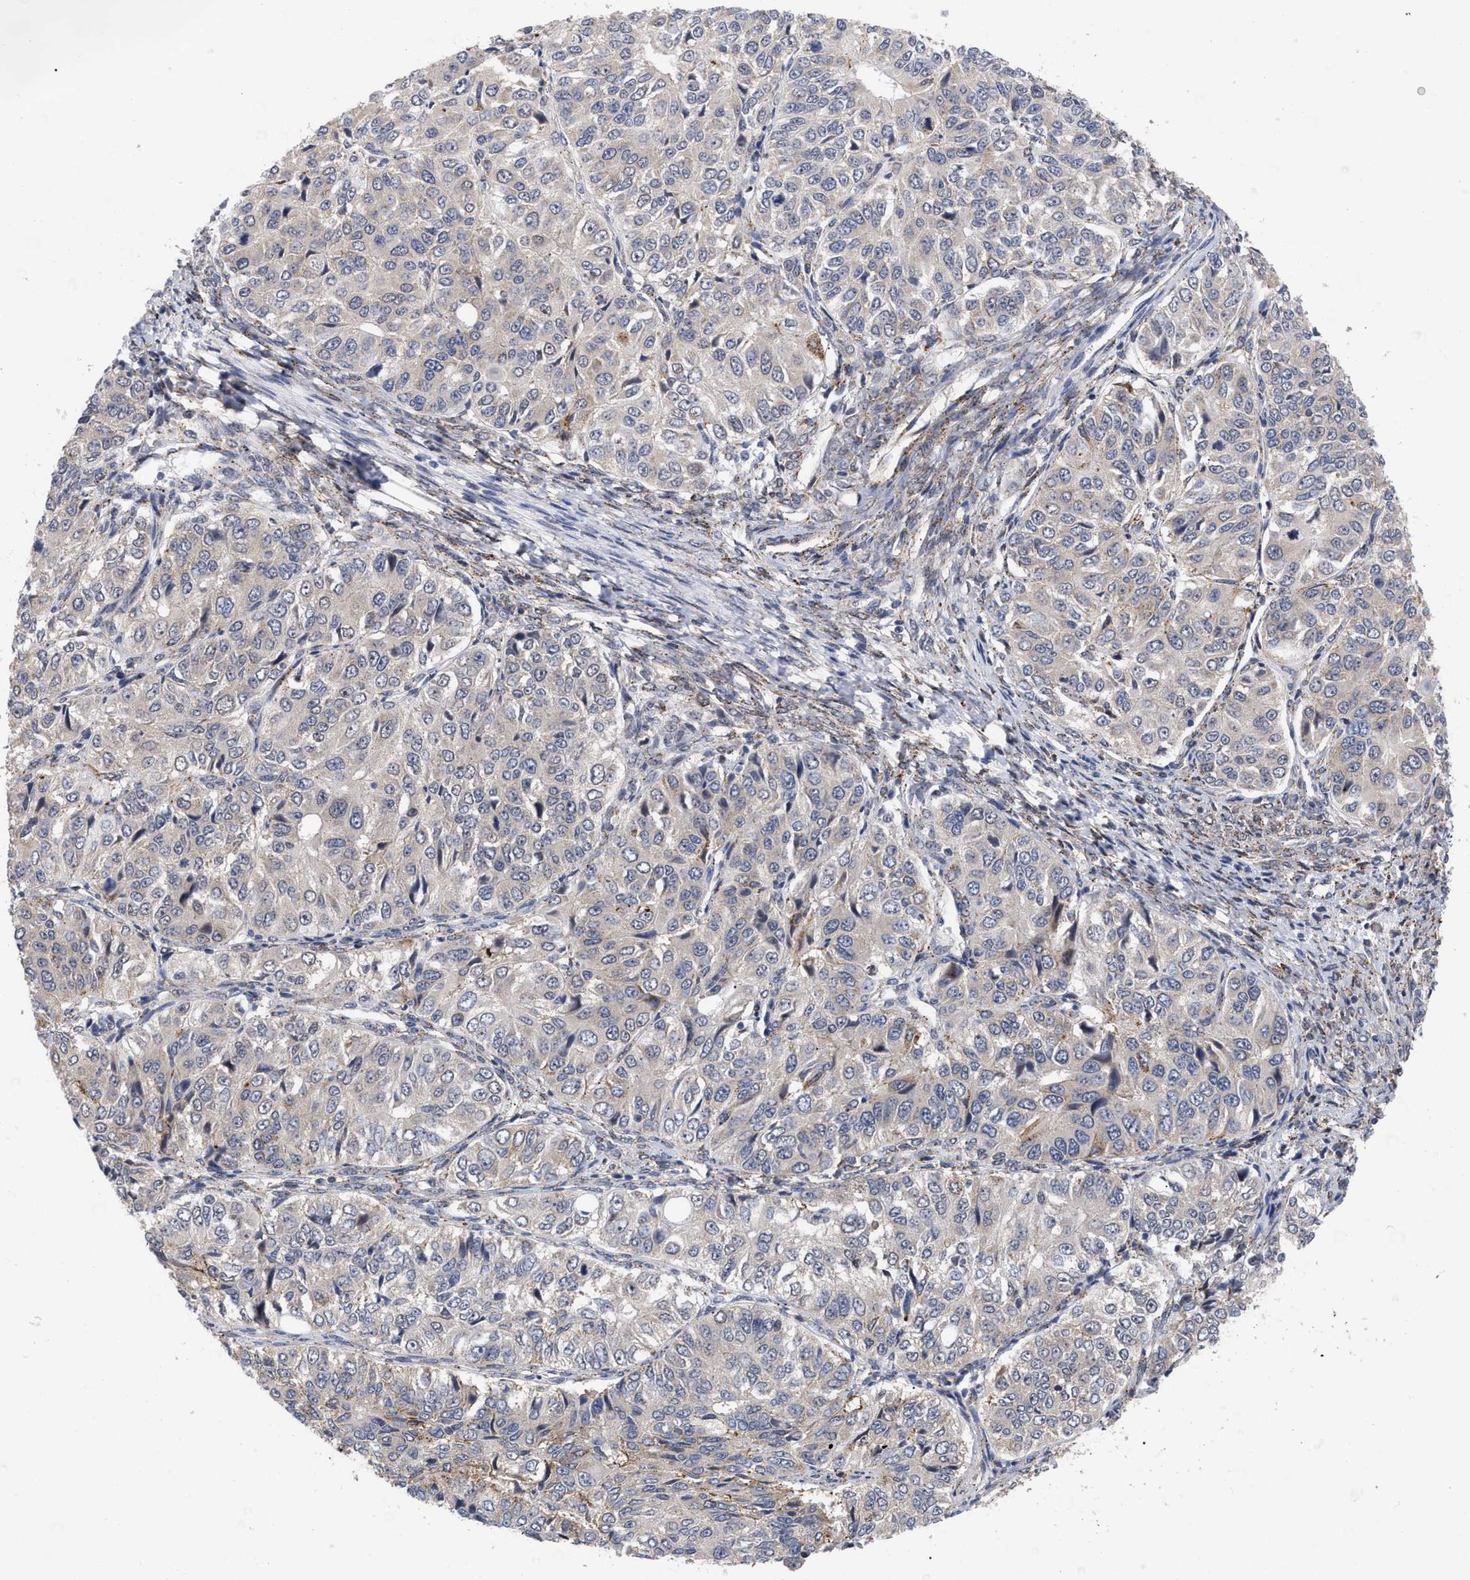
{"staining": {"intensity": "moderate", "quantity": "<25%", "location": "cytoplasmic/membranous"}, "tissue": "ovarian cancer", "cell_type": "Tumor cells", "image_type": "cancer", "snomed": [{"axis": "morphology", "description": "Carcinoma, endometroid"}, {"axis": "topography", "description": "Ovary"}], "caption": "IHC (DAB (3,3'-diaminobenzidine)) staining of human ovarian endometroid carcinoma displays moderate cytoplasmic/membranous protein staining in approximately <25% of tumor cells. The staining was performed using DAB, with brown indicating positive protein expression. Nuclei are stained blue with hematoxylin.", "gene": "UPF1", "patient": {"sex": "female", "age": 51}}